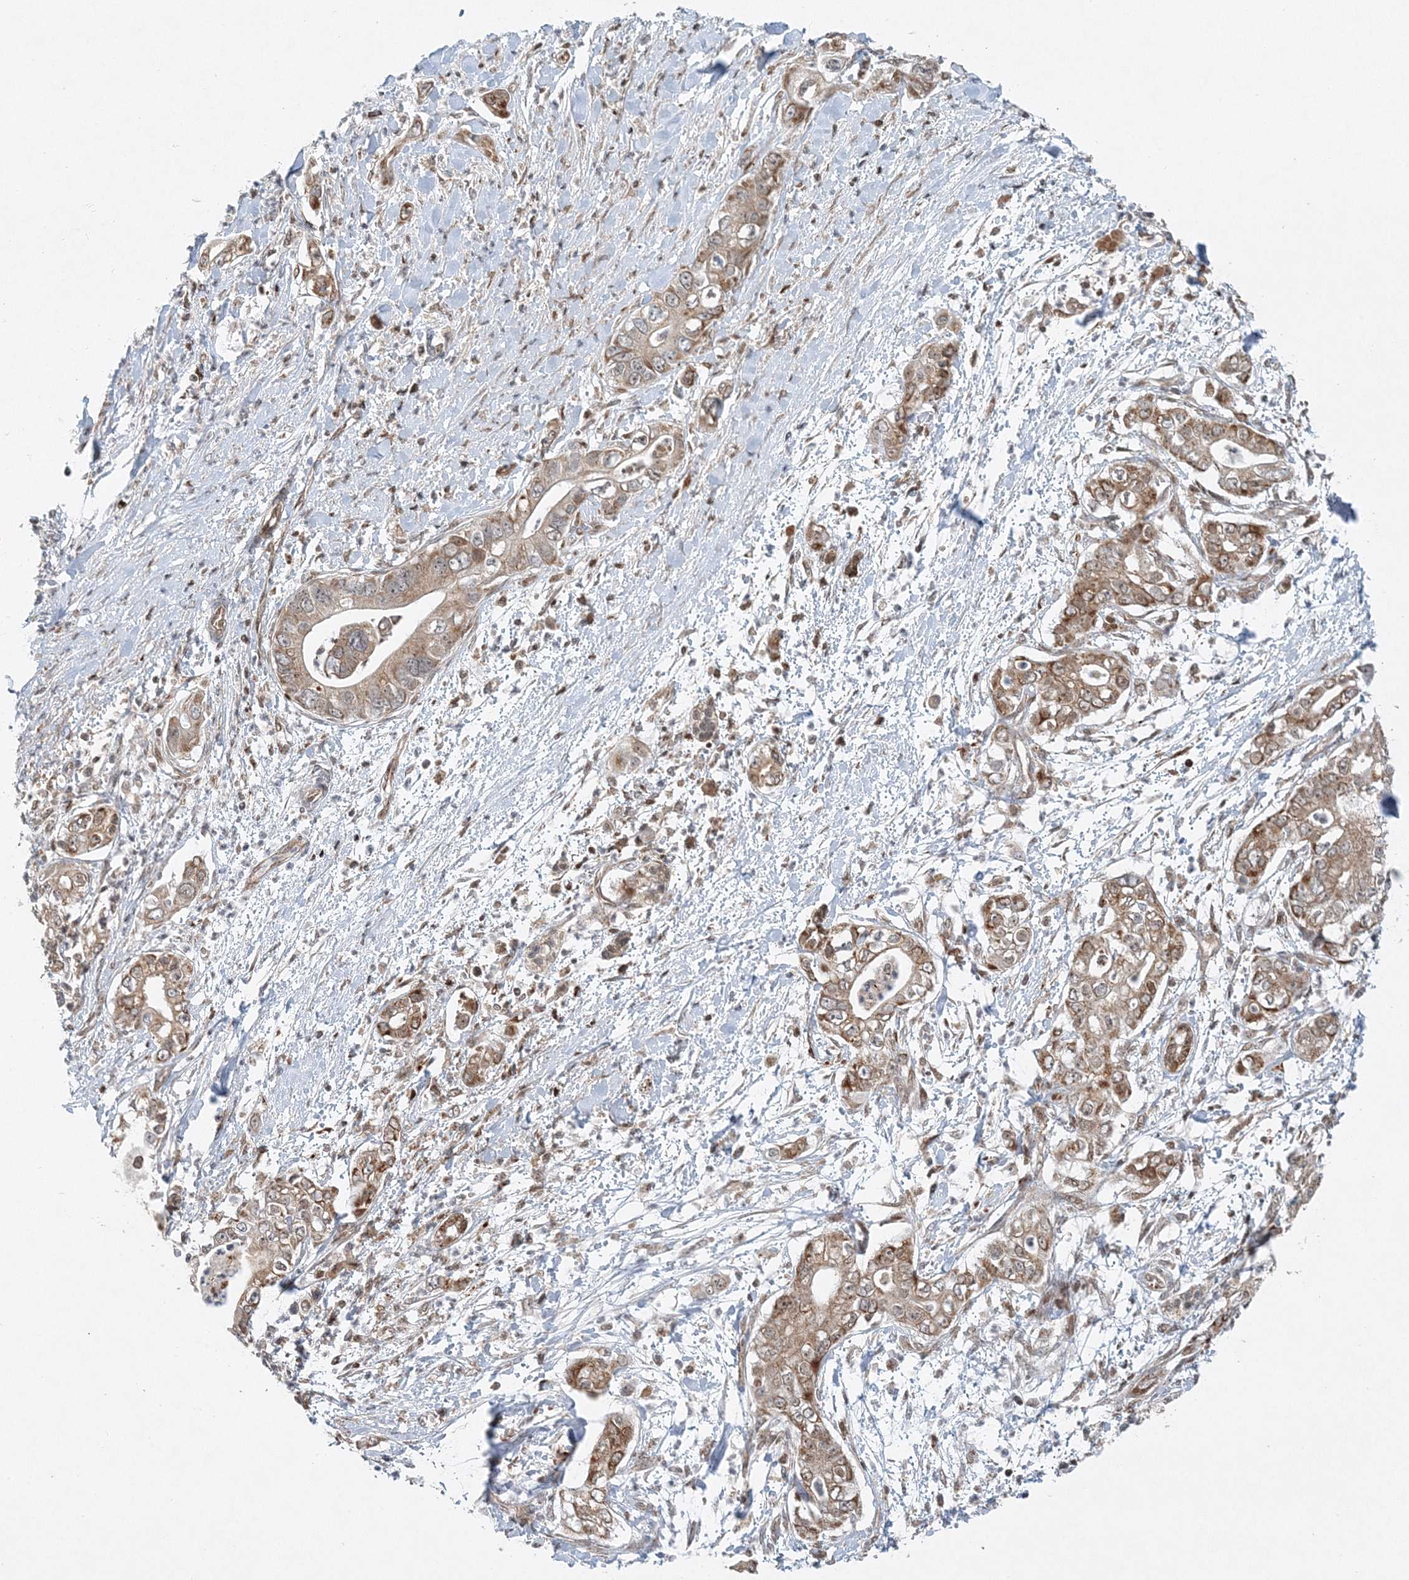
{"staining": {"intensity": "weak", "quantity": ">75%", "location": "cytoplasmic/membranous"}, "tissue": "pancreatic cancer", "cell_type": "Tumor cells", "image_type": "cancer", "snomed": [{"axis": "morphology", "description": "Adenocarcinoma, NOS"}, {"axis": "topography", "description": "Pancreas"}], "caption": "Protein staining demonstrates weak cytoplasmic/membranous staining in about >75% of tumor cells in pancreatic cancer (adenocarcinoma).", "gene": "RAB11FIP2", "patient": {"sex": "female", "age": 78}}